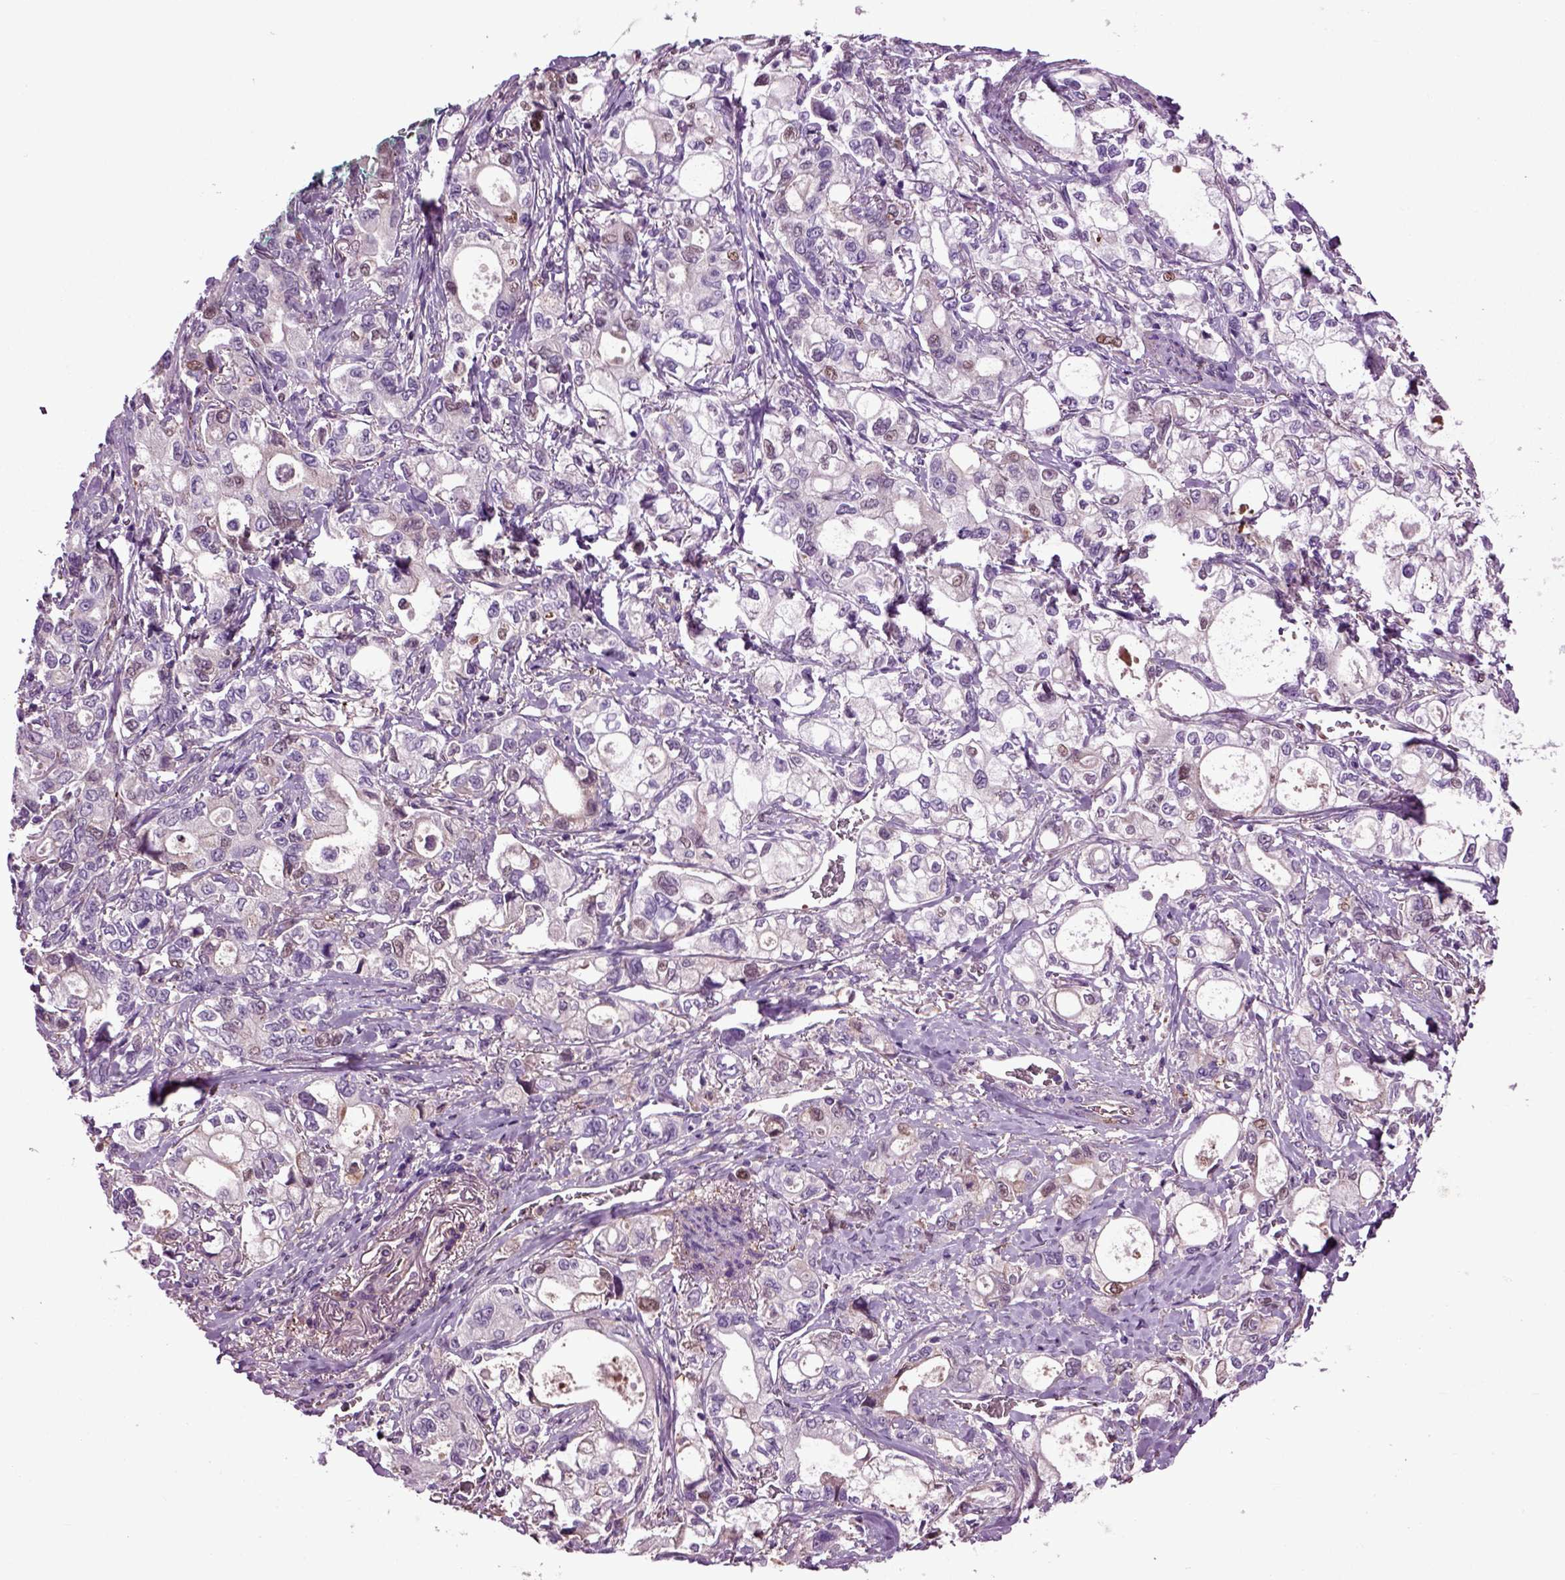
{"staining": {"intensity": "negative", "quantity": "none", "location": "none"}, "tissue": "stomach cancer", "cell_type": "Tumor cells", "image_type": "cancer", "snomed": [{"axis": "morphology", "description": "Adenocarcinoma, NOS"}, {"axis": "topography", "description": "Stomach"}], "caption": "Adenocarcinoma (stomach) stained for a protein using immunohistochemistry (IHC) demonstrates no positivity tumor cells.", "gene": "SPON1", "patient": {"sex": "male", "age": 63}}